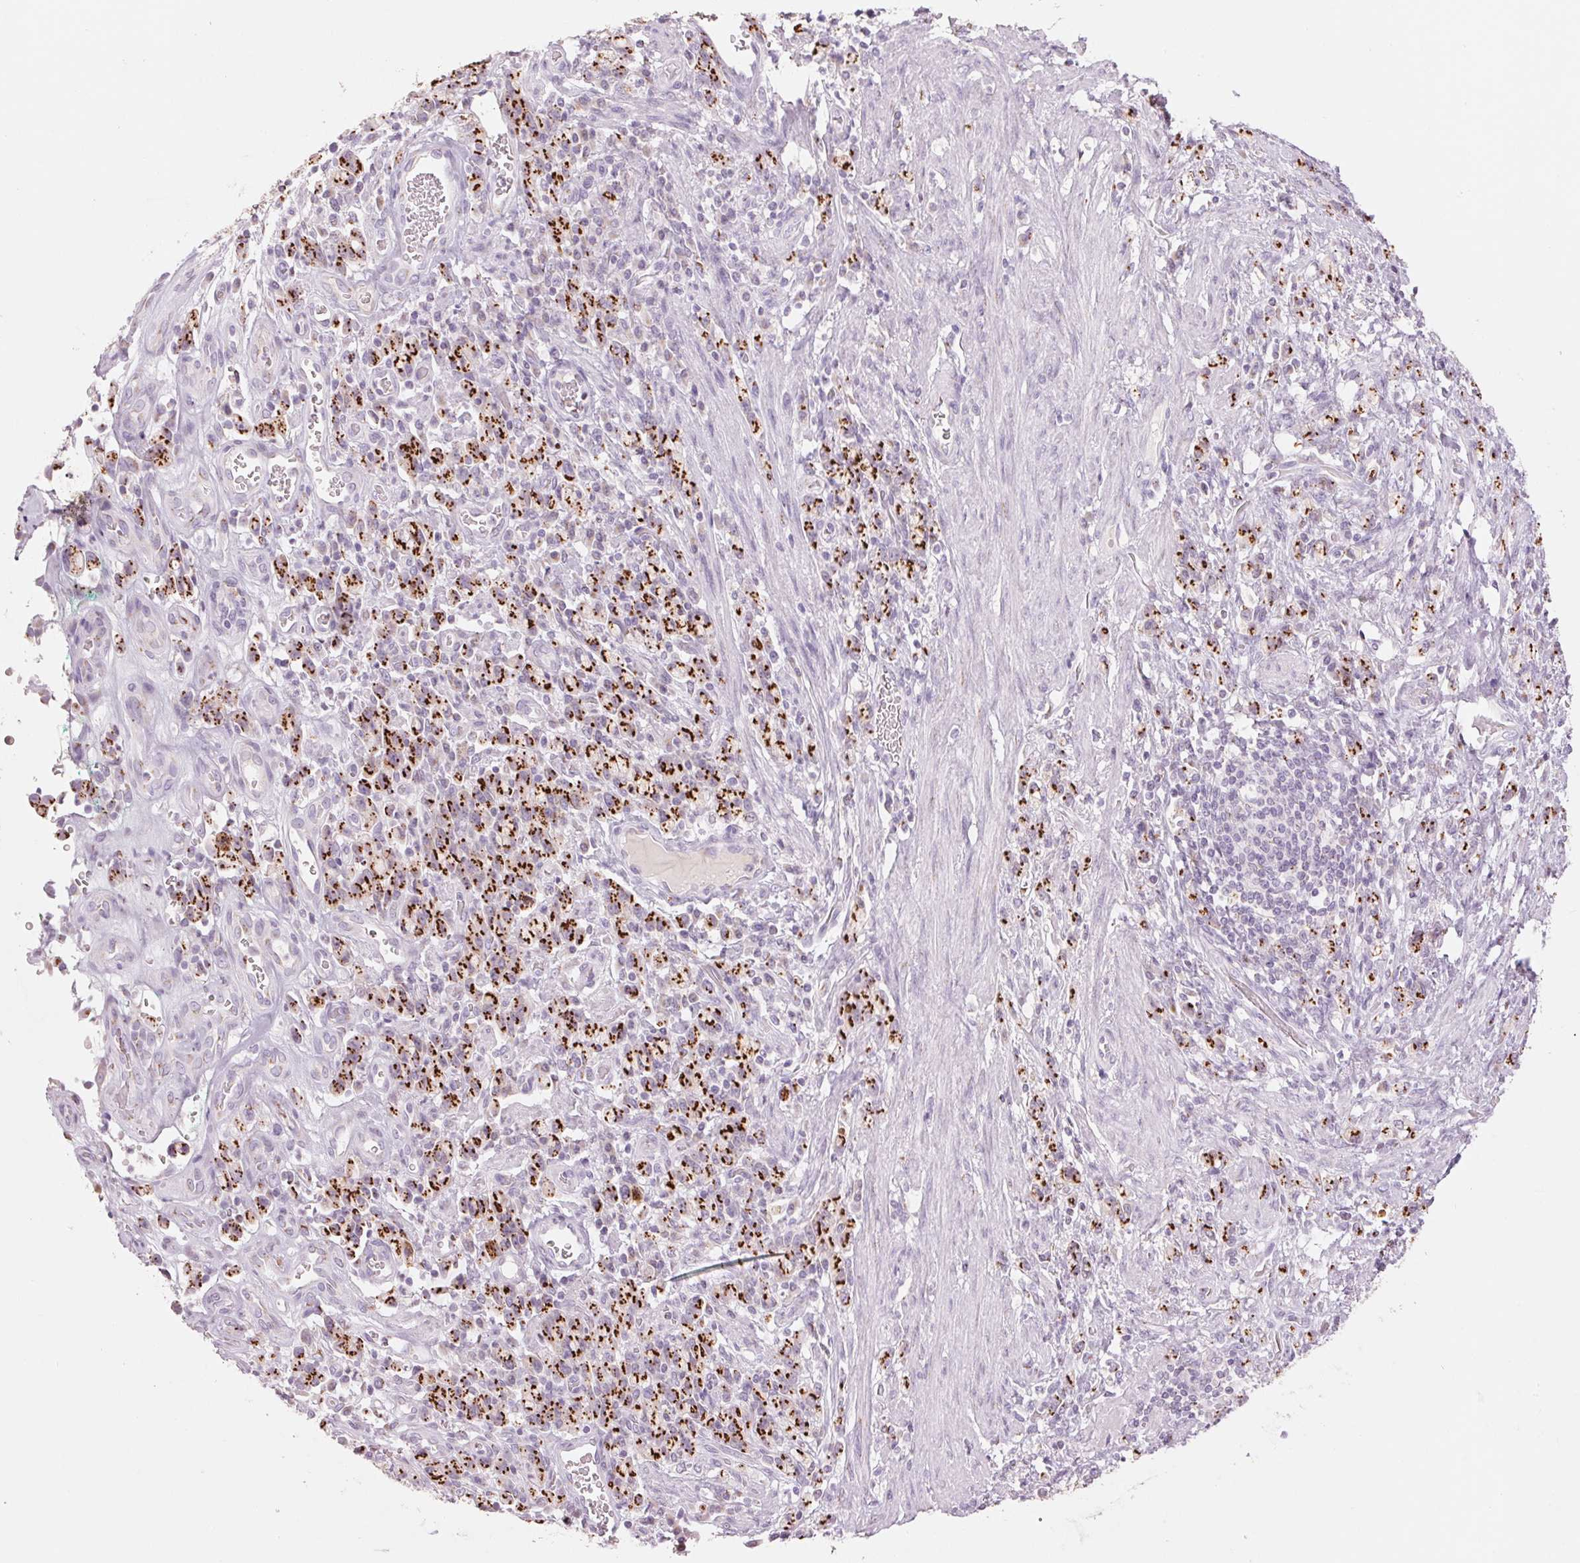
{"staining": {"intensity": "strong", "quantity": ">75%", "location": "cytoplasmic/membranous"}, "tissue": "stomach cancer", "cell_type": "Tumor cells", "image_type": "cancer", "snomed": [{"axis": "morphology", "description": "Adenocarcinoma, NOS"}, {"axis": "topography", "description": "Stomach"}], "caption": "Tumor cells reveal strong cytoplasmic/membranous positivity in approximately >75% of cells in stomach cancer.", "gene": "GALNT7", "patient": {"sex": "male", "age": 77}}